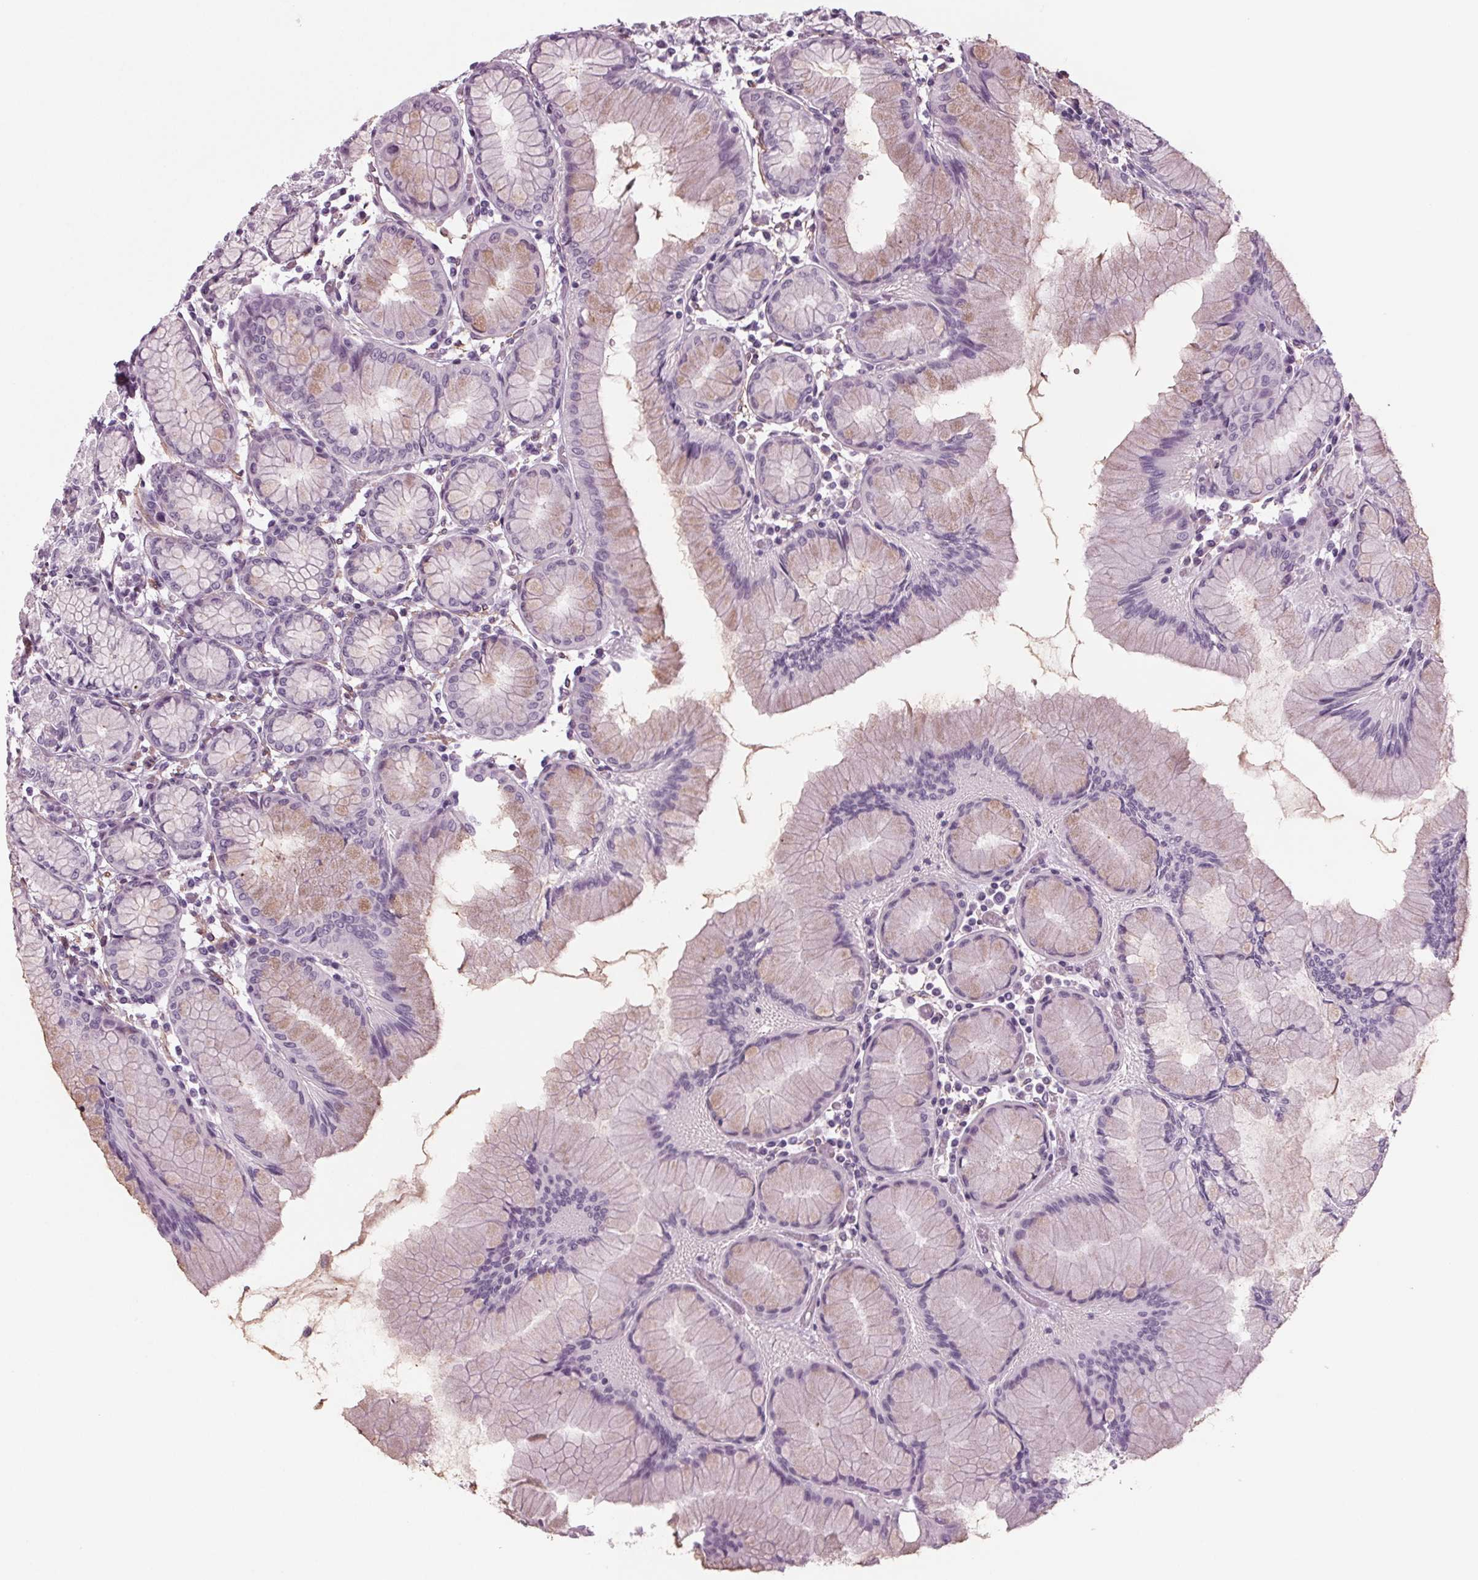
{"staining": {"intensity": "weak", "quantity": "<25%", "location": "cytoplasmic/membranous"}, "tissue": "stomach", "cell_type": "Glandular cells", "image_type": "normal", "snomed": [{"axis": "morphology", "description": "Normal tissue, NOS"}, {"axis": "topography", "description": "Stomach"}], "caption": "DAB (3,3'-diaminobenzidine) immunohistochemical staining of unremarkable stomach demonstrates no significant staining in glandular cells.", "gene": "BHLHE22", "patient": {"sex": "female", "age": 57}}